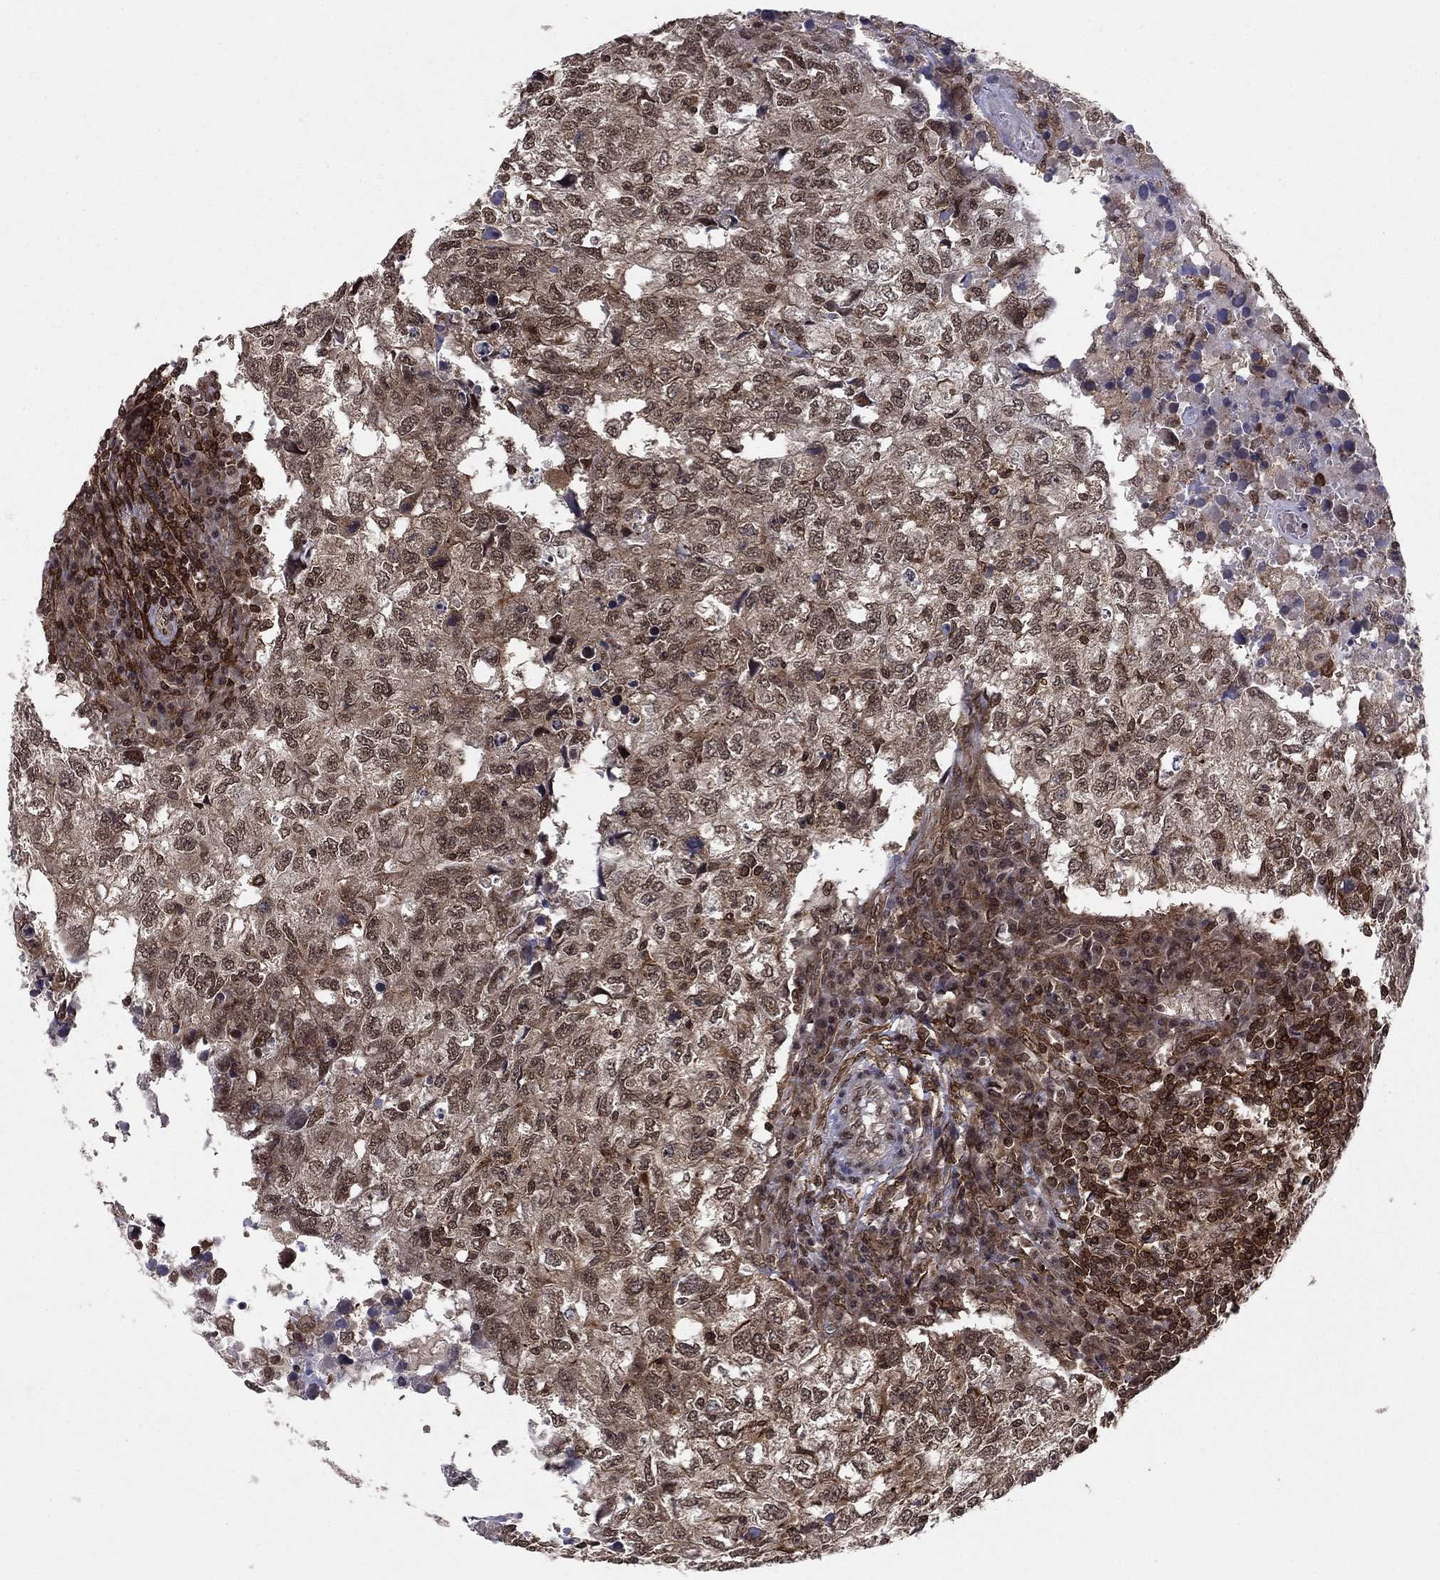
{"staining": {"intensity": "moderate", "quantity": "<25%", "location": "cytoplasmic/membranous,nuclear"}, "tissue": "breast cancer", "cell_type": "Tumor cells", "image_type": "cancer", "snomed": [{"axis": "morphology", "description": "Duct carcinoma"}, {"axis": "topography", "description": "Breast"}], "caption": "Breast cancer was stained to show a protein in brown. There is low levels of moderate cytoplasmic/membranous and nuclear positivity in approximately <25% of tumor cells.", "gene": "SSX2IP", "patient": {"sex": "female", "age": 30}}